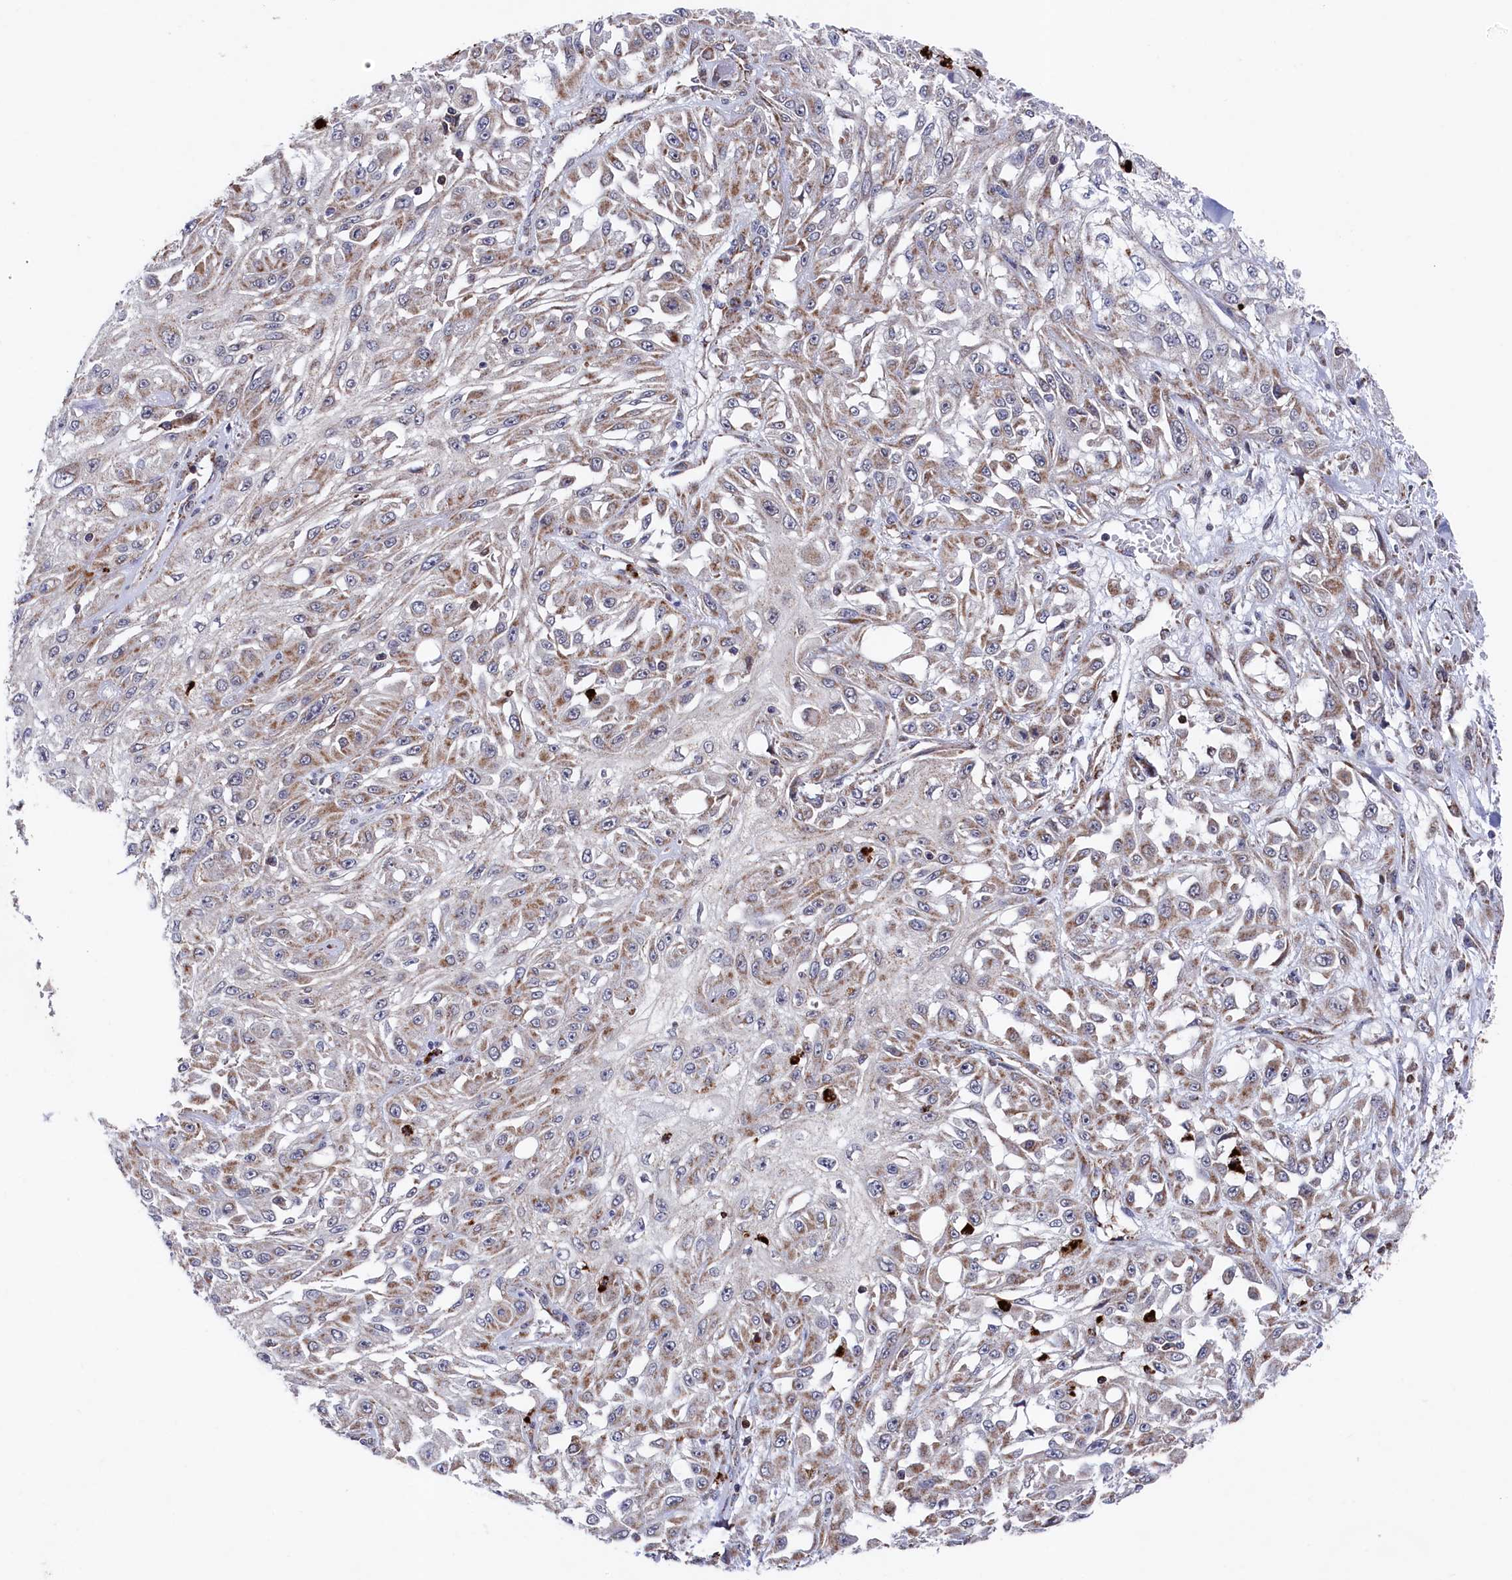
{"staining": {"intensity": "moderate", "quantity": "25%-75%", "location": "cytoplasmic/membranous"}, "tissue": "skin cancer", "cell_type": "Tumor cells", "image_type": "cancer", "snomed": [{"axis": "morphology", "description": "Squamous cell carcinoma, NOS"}, {"axis": "morphology", "description": "Squamous cell carcinoma, metastatic, NOS"}, {"axis": "topography", "description": "Skin"}, {"axis": "topography", "description": "Lymph node"}], "caption": "Moderate cytoplasmic/membranous protein expression is appreciated in about 25%-75% of tumor cells in skin cancer (squamous cell carcinoma).", "gene": "CHCHD1", "patient": {"sex": "male", "age": 75}}